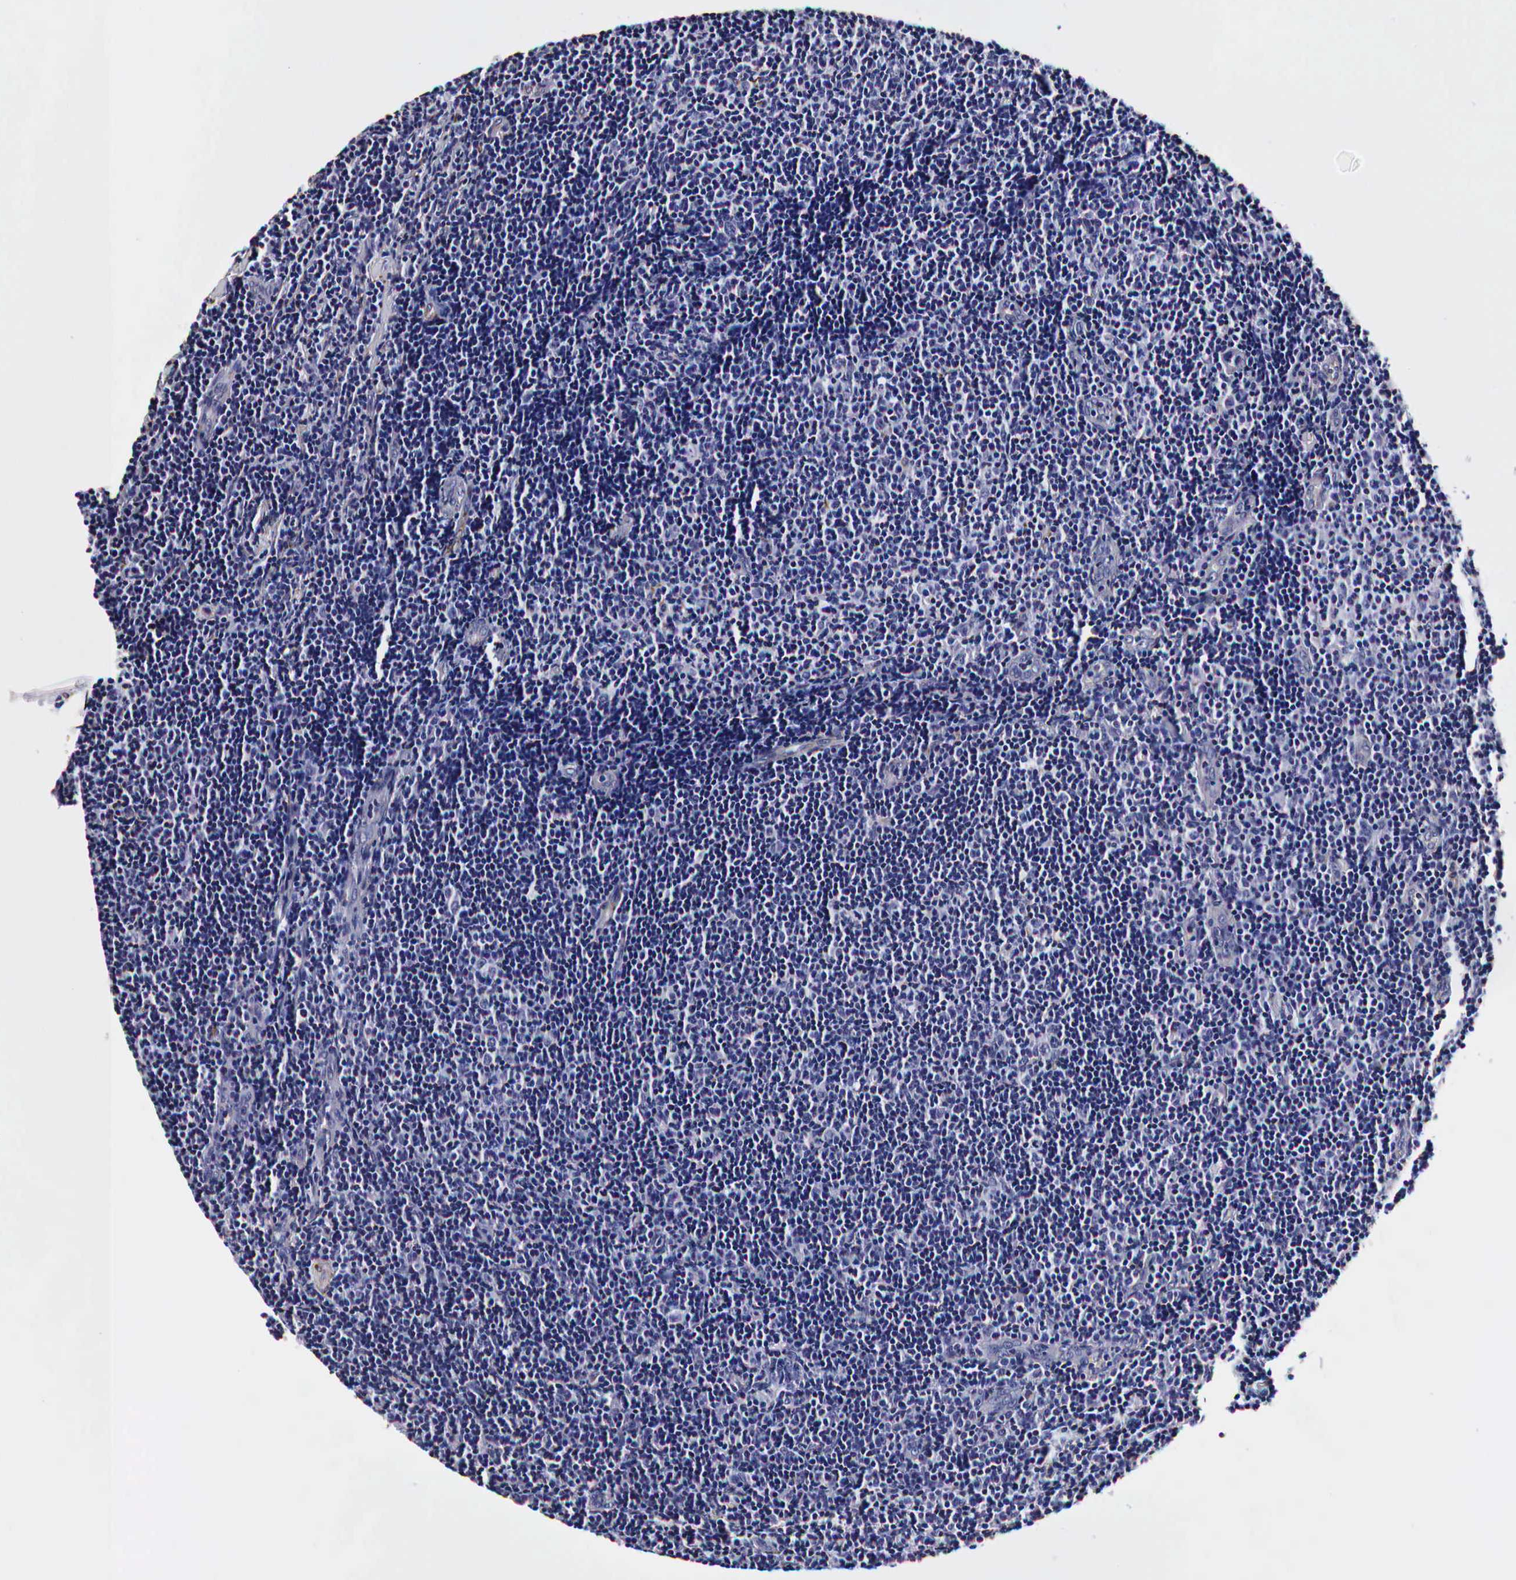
{"staining": {"intensity": "negative", "quantity": "none", "location": "none"}, "tissue": "lymphoma", "cell_type": "Tumor cells", "image_type": "cancer", "snomed": [{"axis": "morphology", "description": "Malignant lymphoma, non-Hodgkin's type, Low grade"}, {"axis": "topography", "description": "Lymph node"}], "caption": "Immunohistochemistry (IHC) photomicrograph of human lymphoma stained for a protein (brown), which demonstrates no expression in tumor cells.", "gene": "CKAP4", "patient": {"sex": "male", "age": 49}}